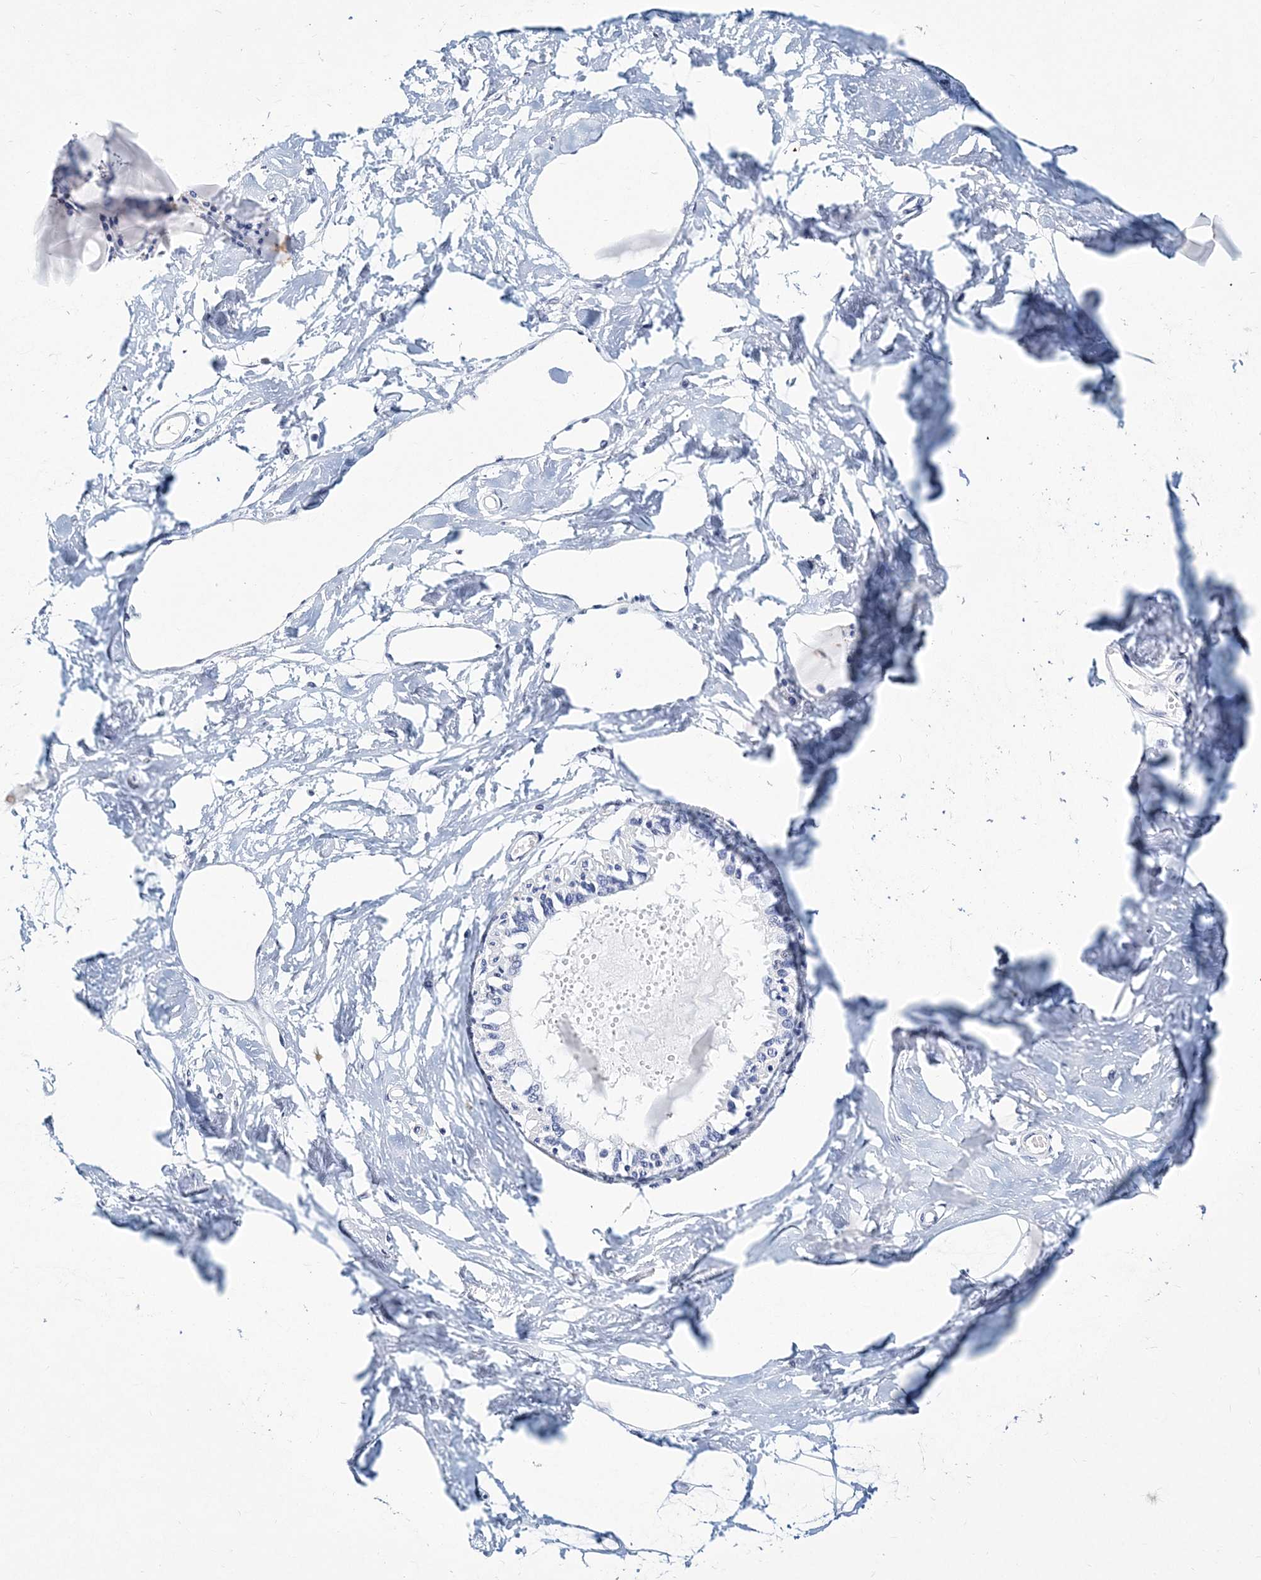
{"staining": {"intensity": "negative", "quantity": "none", "location": "none"}, "tissue": "breast", "cell_type": "Adipocytes", "image_type": "normal", "snomed": [{"axis": "morphology", "description": "Normal tissue, NOS"}, {"axis": "topography", "description": "Breast"}], "caption": "DAB immunohistochemical staining of normal breast shows no significant positivity in adipocytes. (Brightfield microscopy of DAB (3,3'-diaminobenzidine) IHC at high magnification).", "gene": "ITGA2B", "patient": {"sex": "female", "age": 45}}